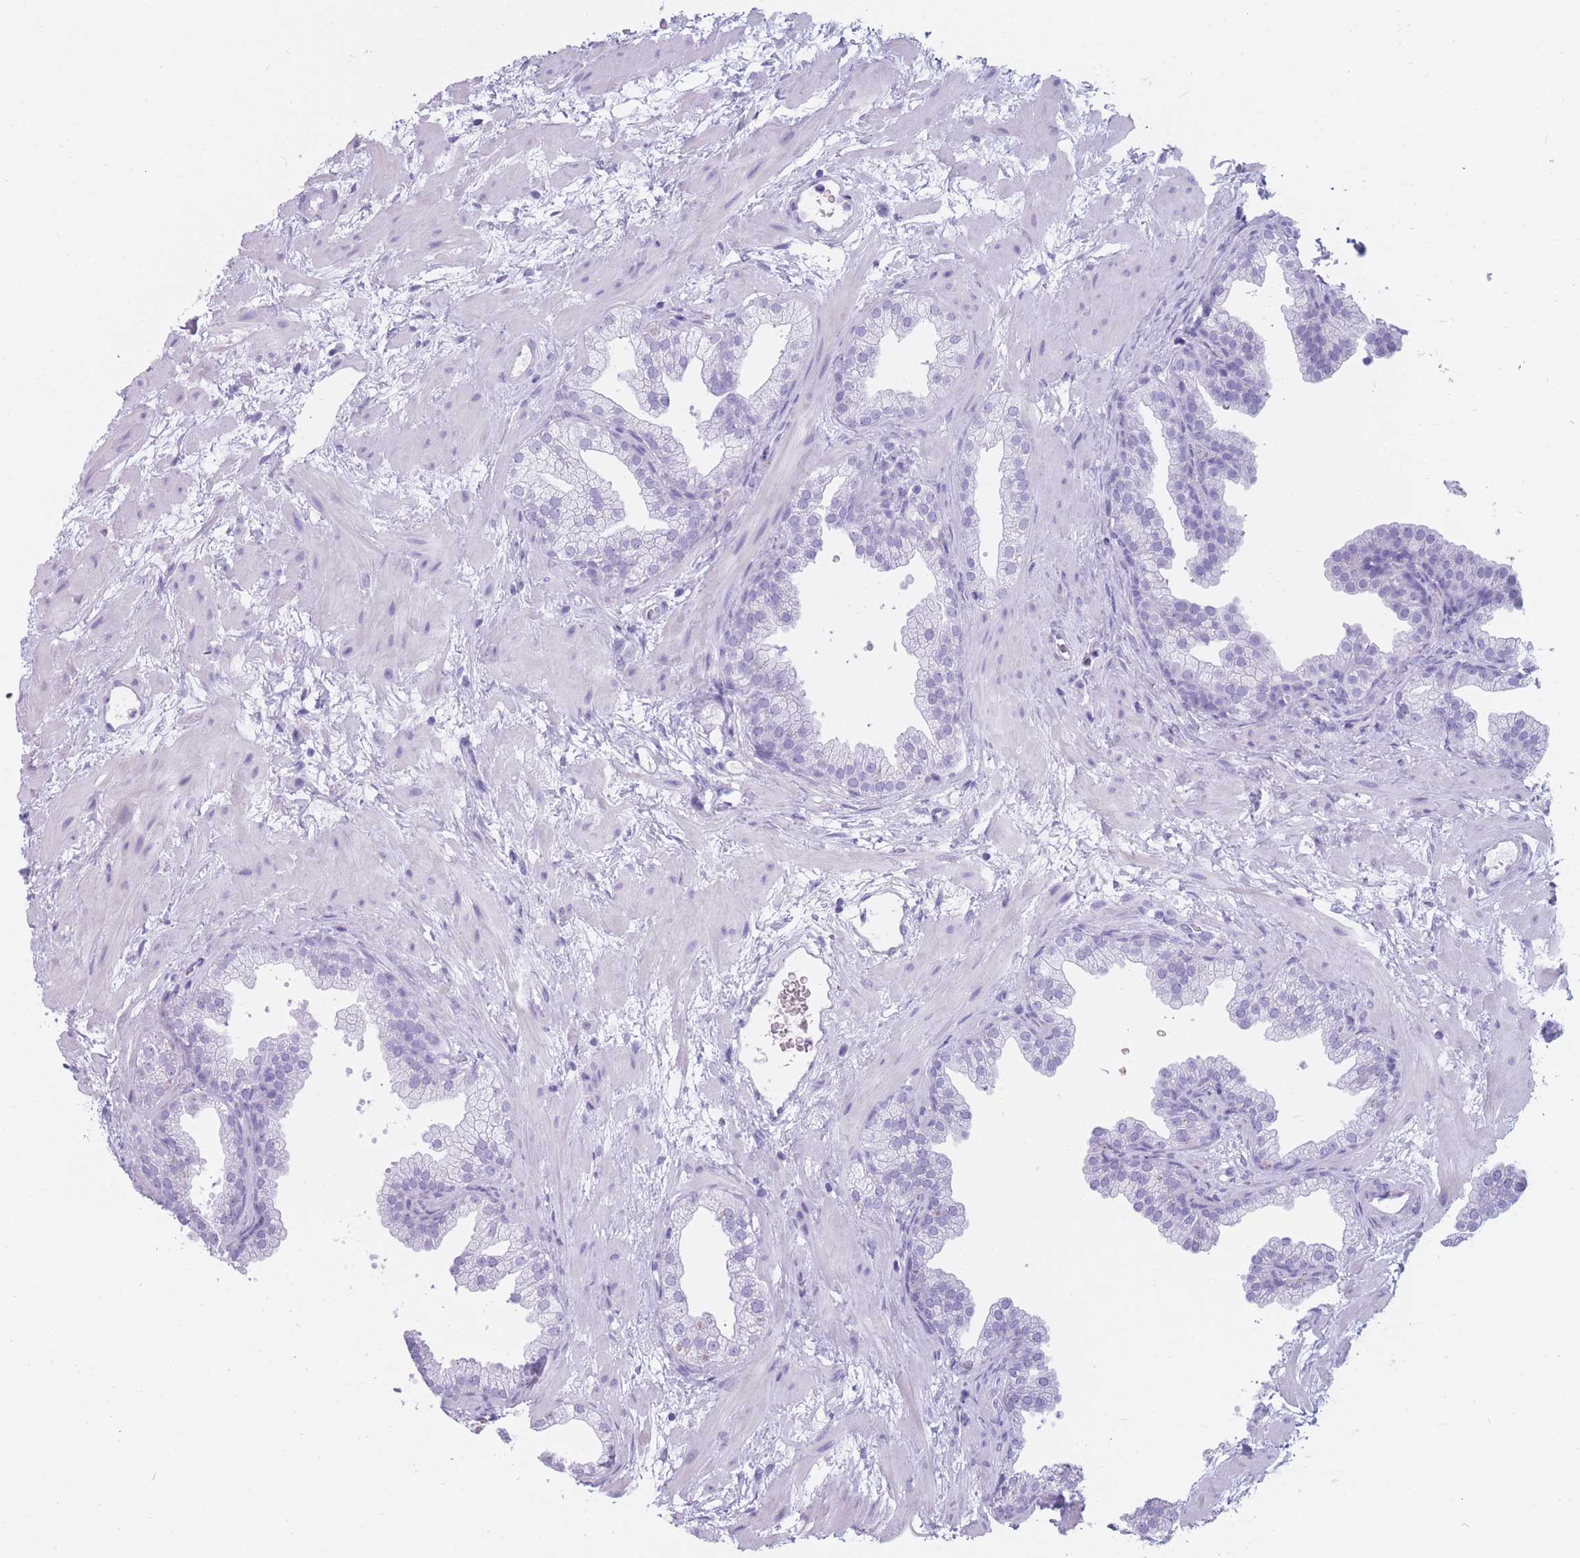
{"staining": {"intensity": "negative", "quantity": "none", "location": "none"}, "tissue": "prostate", "cell_type": "Glandular cells", "image_type": "normal", "snomed": [{"axis": "morphology", "description": "Normal tissue, NOS"}, {"axis": "topography", "description": "Prostate"}], "caption": "High power microscopy image of an immunohistochemistry micrograph of normal prostate, revealing no significant positivity in glandular cells. (Stains: DAB (3,3'-diaminobenzidine) immunohistochemistry with hematoxylin counter stain, Microscopy: brightfield microscopy at high magnification).", "gene": "TNFSF11", "patient": {"sex": "male", "age": 37}}